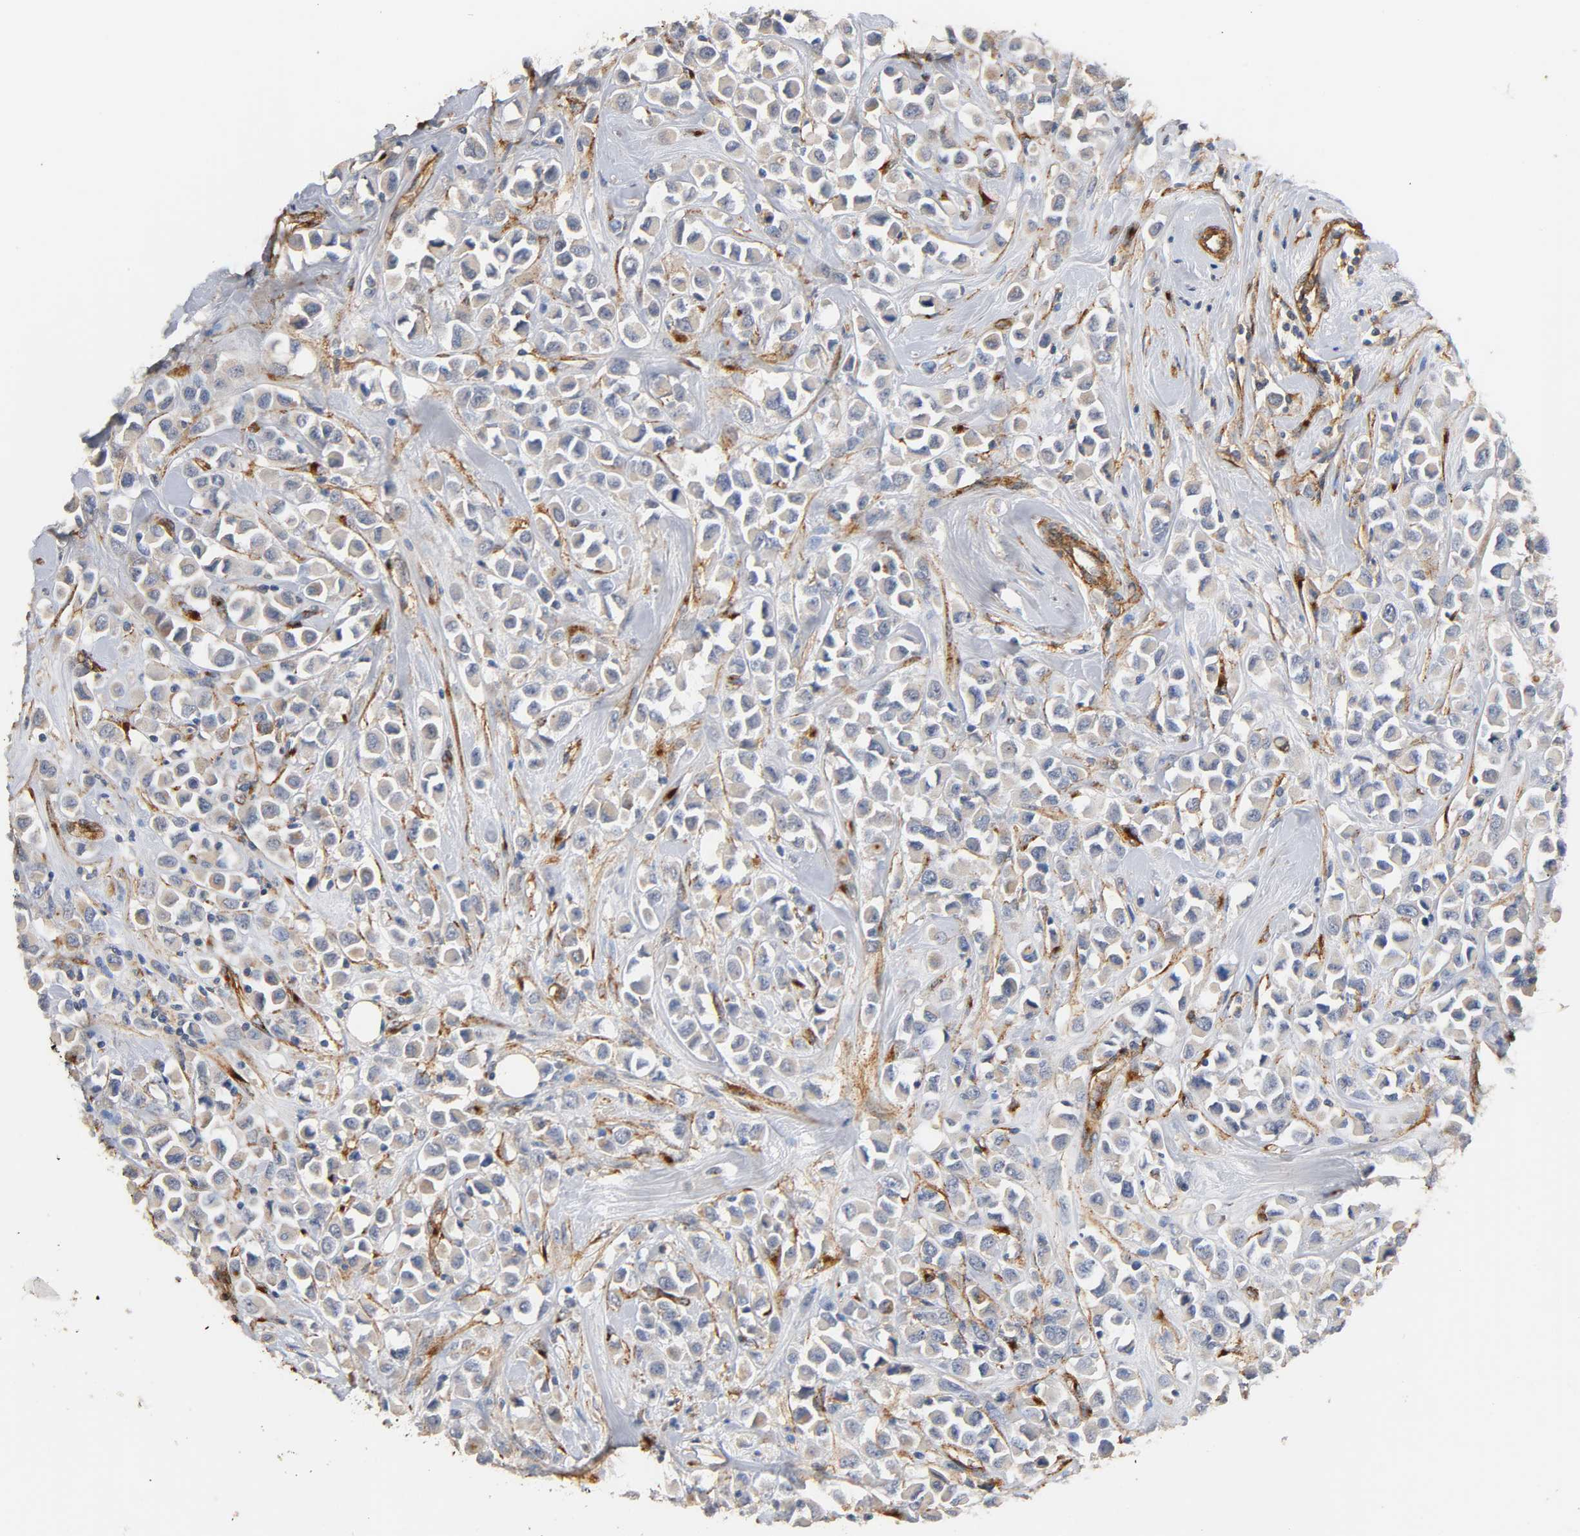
{"staining": {"intensity": "weak", "quantity": "25%-75%", "location": "cytoplasmic/membranous"}, "tissue": "breast cancer", "cell_type": "Tumor cells", "image_type": "cancer", "snomed": [{"axis": "morphology", "description": "Duct carcinoma"}, {"axis": "topography", "description": "Breast"}], "caption": "Immunohistochemistry (DAB (3,3'-diaminobenzidine)) staining of breast intraductal carcinoma shows weak cytoplasmic/membranous protein expression in approximately 25%-75% of tumor cells.", "gene": "IFITM3", "patient": {"sex": "female", "age": 61}}